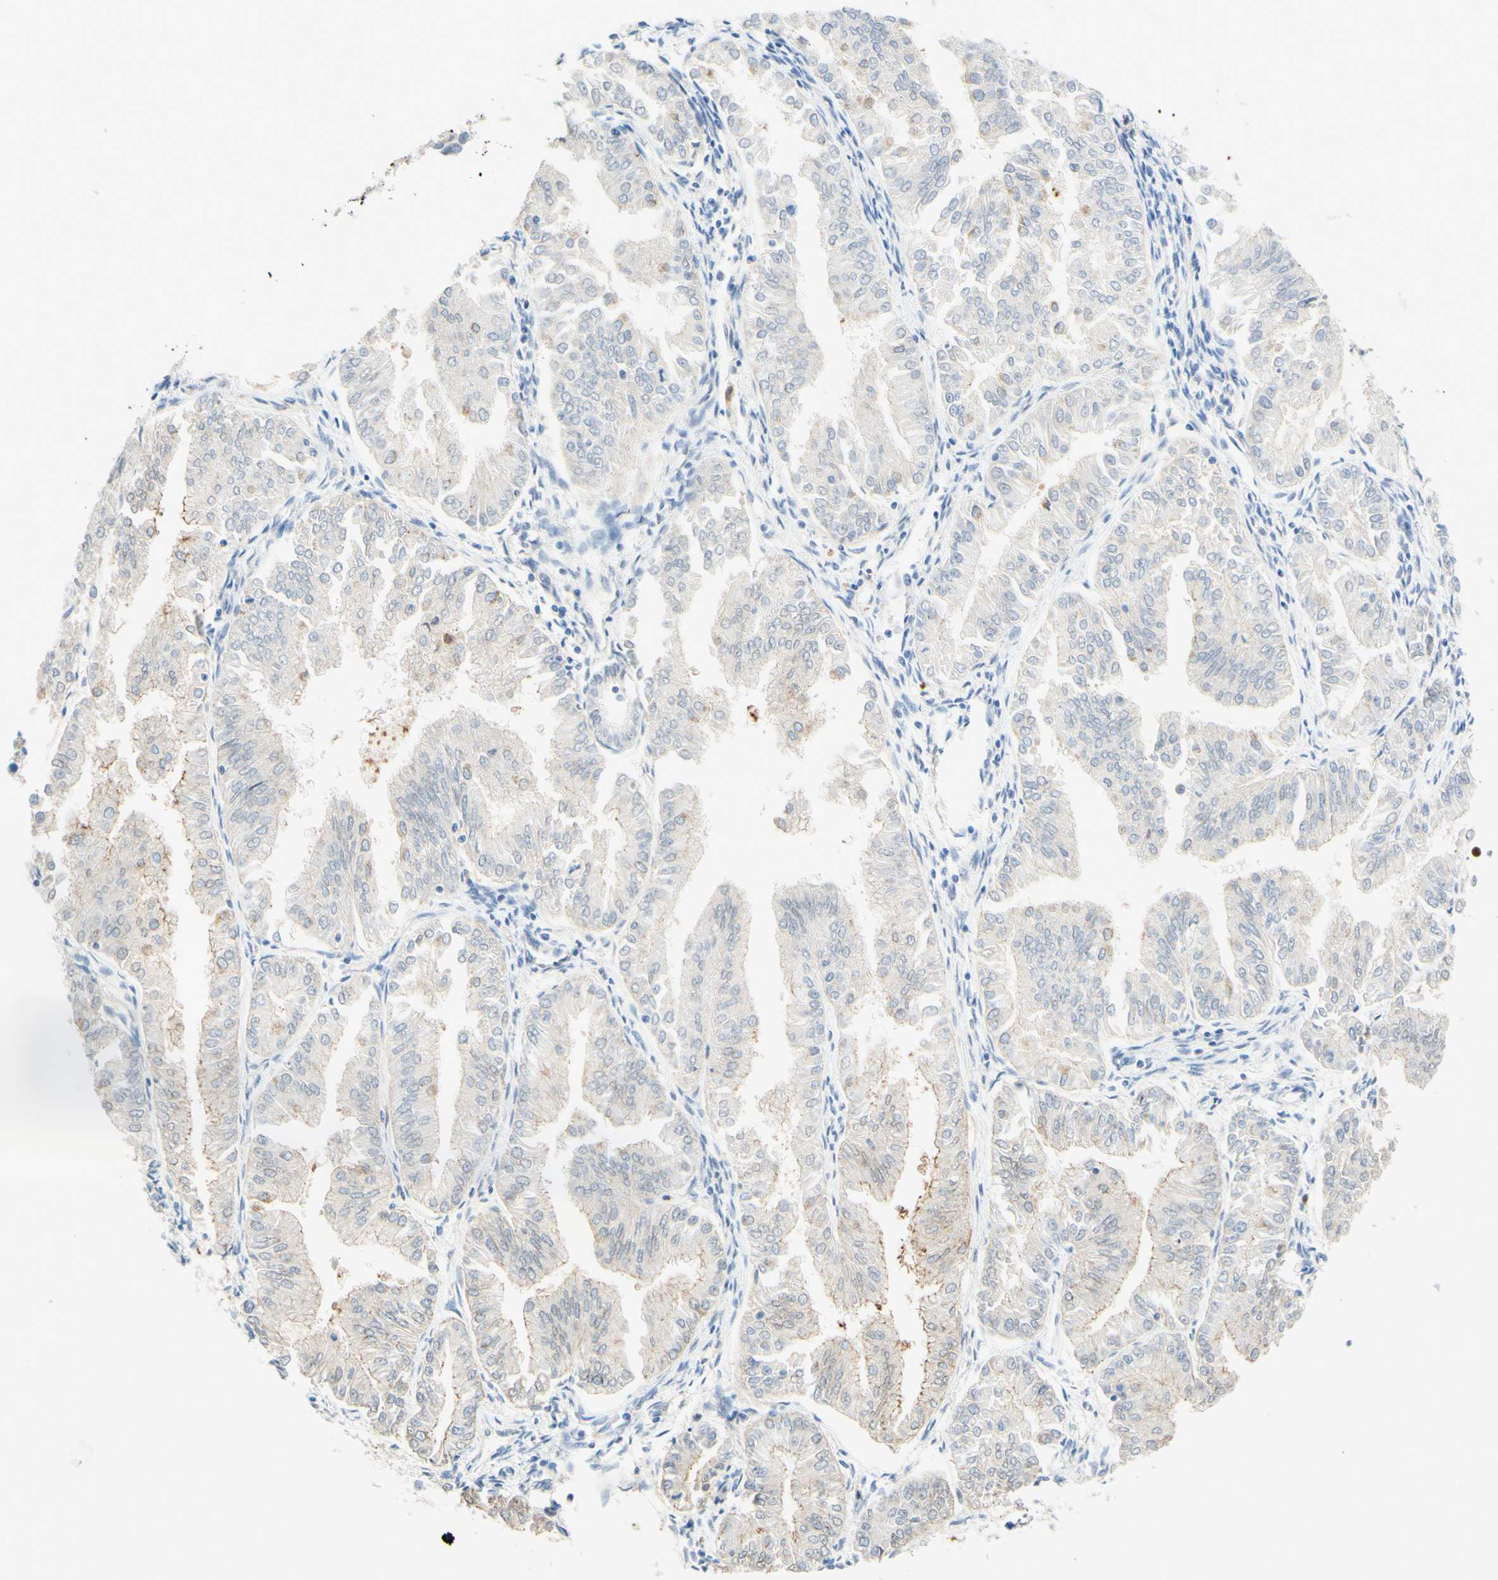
{"staining": {"intensity": "weak", "quantity": "<25%", "location": "cytoplasmic/membranous"}, "tissue": "endometrial cancer", "cell_type": "Tumor cells", "image_type": "cancer", "snomed": [{"axis": "morphology", "description": "Adenocarcinoma, NOS"}, {"axis": "topography", "description": "Endometrium"}], "caption": "This is an IHC image of human adenocarcinoma (endometrial). There is no expression in tumor cells.", "gene": "TREM2", "patient": {"sex": "female", "age": 53}}